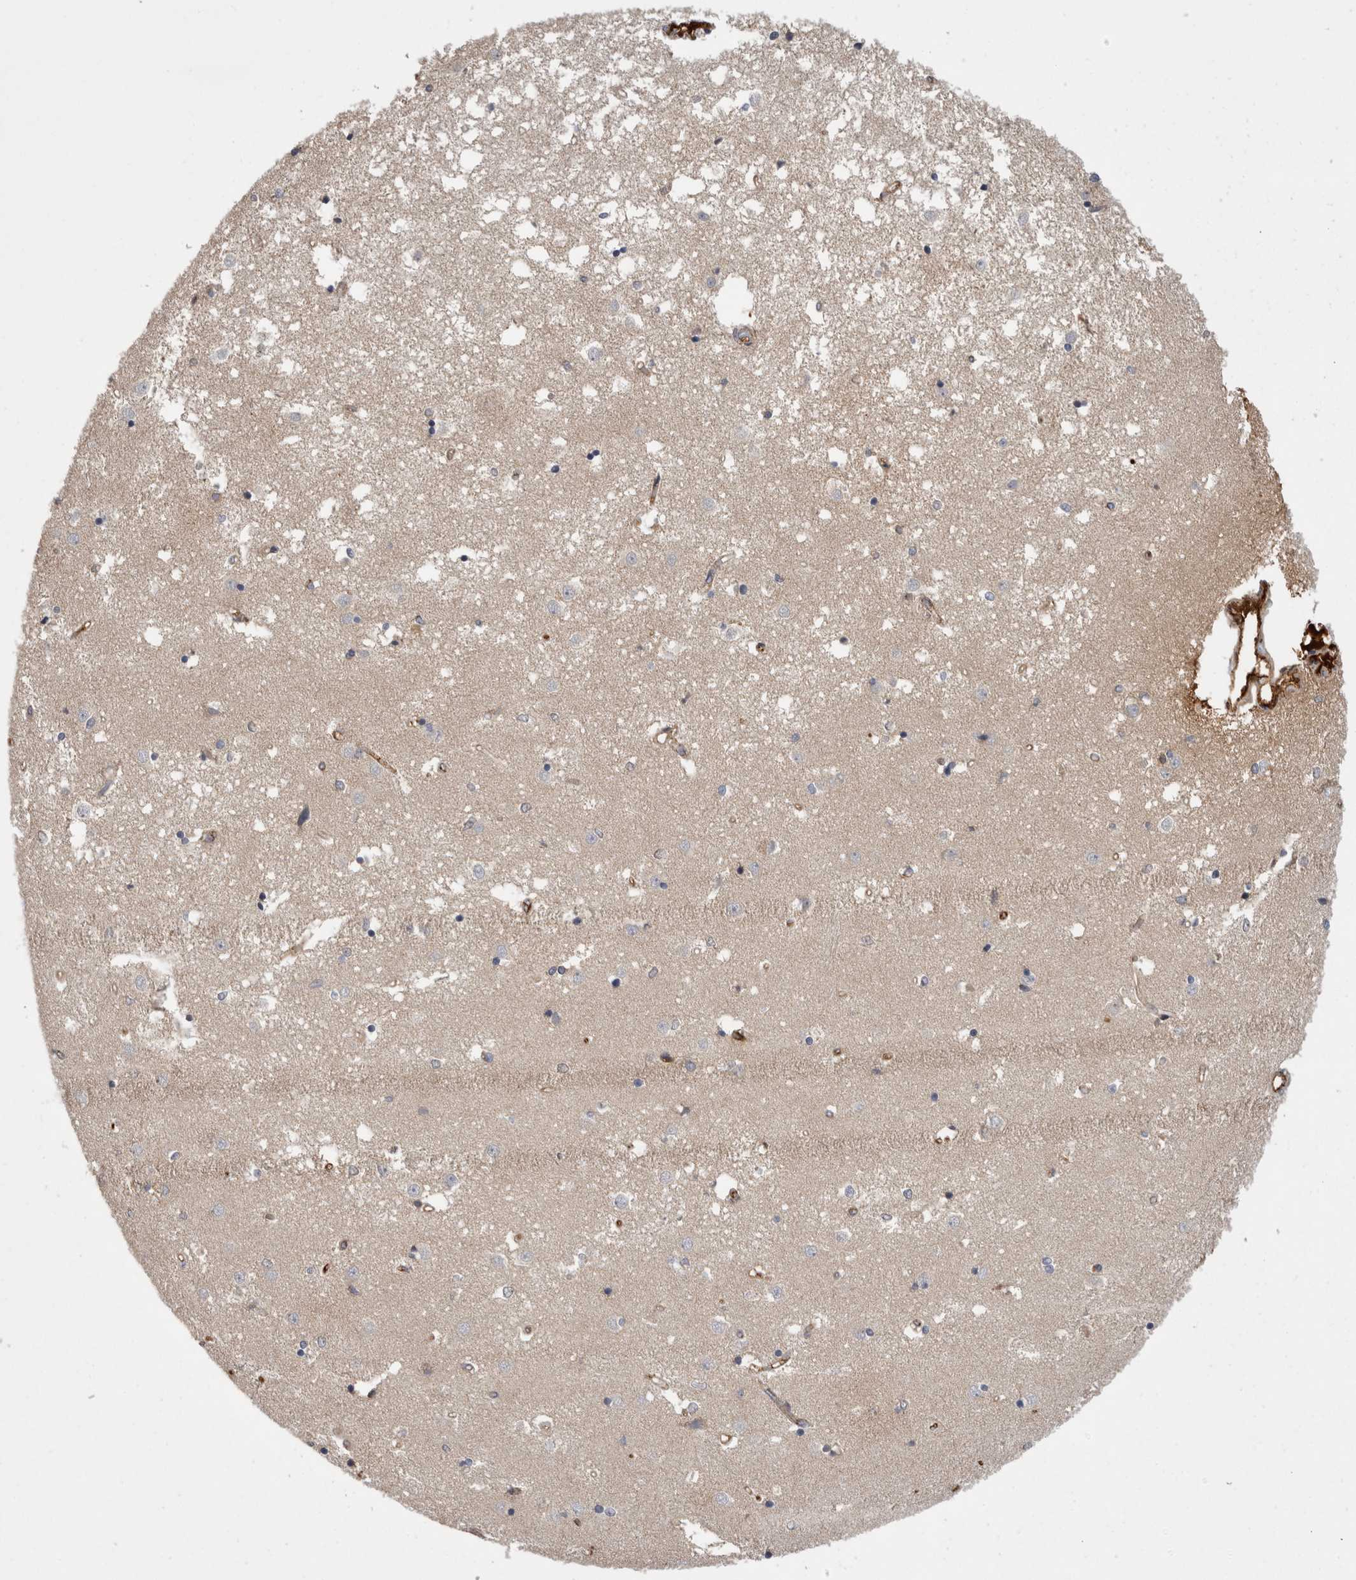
{"staining": {"intensity": "moderate", "quantity": "<25%", "location": "cytoplasmic/membranous"}, "tissue": "caudate", "cell_type": "Glial cells", "image_type": "normal", "snomed": [{"axis": "morphology", "description": "Normal tissue, NOS"}, {"axis": "topography", "description": "Lateral ventricle wall"}], "caption": "Glial cells reveal moderate cytoplasmic/membranous staining in approximately <25% of cells in benign caudate.", "gene": "DARS2", "patient": {"sex": "male", "age": 45}}